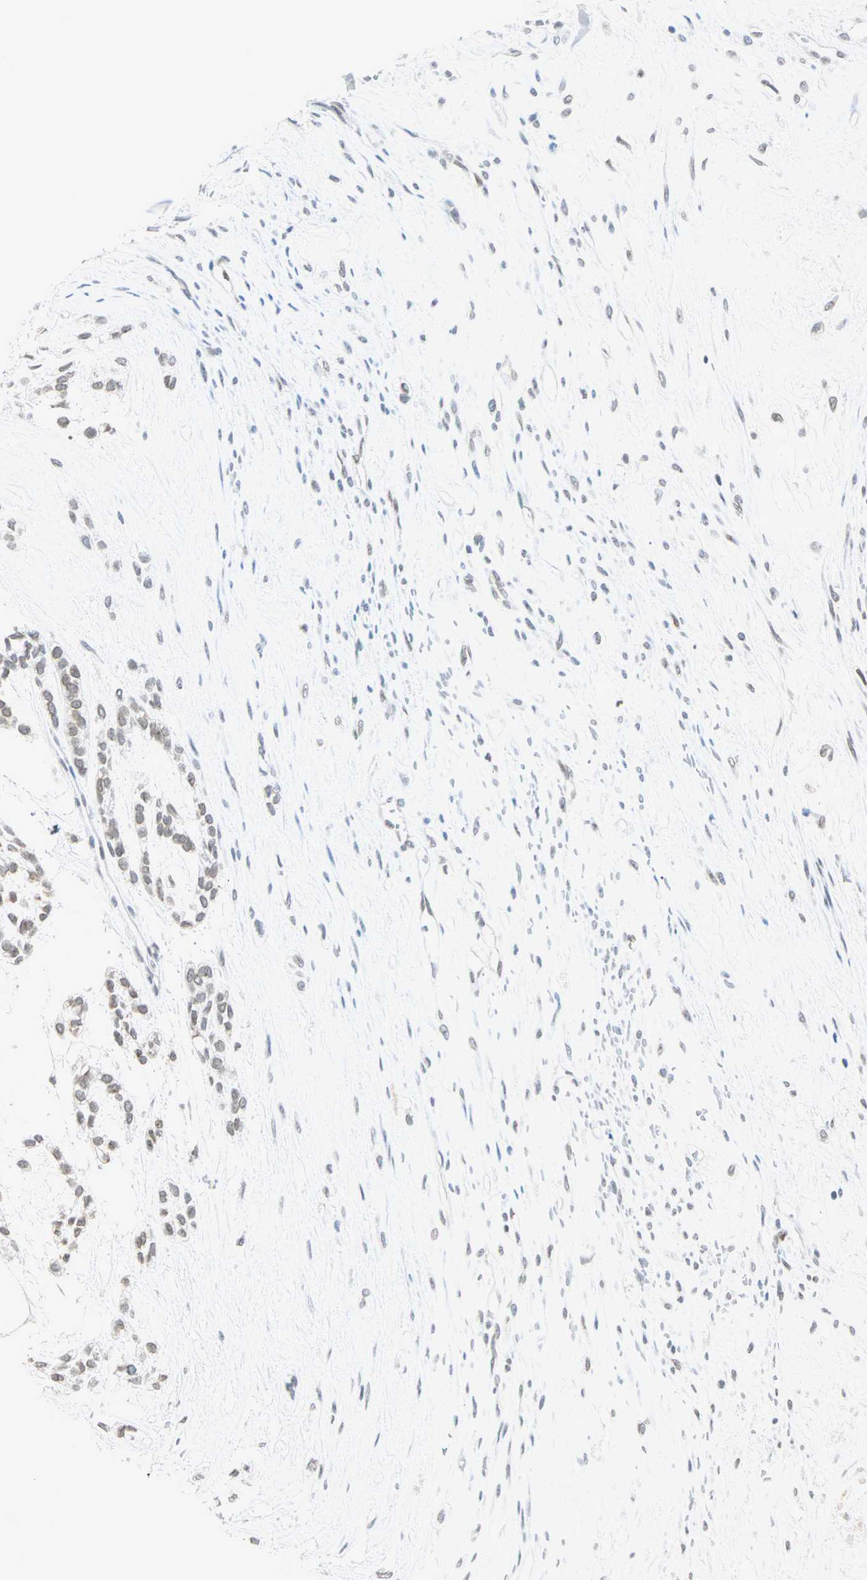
{"staining": {"intensity": "weak", "quantity": "25%-75%", "location": "cytoplasmic/membranous,nuclear"}, "tissue": "head and neck cancer", "cell_type": "Tumor cells", "image_type": "cancer", "snomed": [{"axis": "morphology", "description": "Adenocarcinoma, NOS"}, {"axis": "morphology", "description": "Adenoma, NOS"}, {"axis": "topography", "description": "Head-Neck"}], "caption": "A high-resolution micrograph shows immunohistochemistry (IHC) staining of head and neck cancer, which exhibits weak cytoplasmic/membranous and nuclear positivity in approximately 25%-75% of tumor cells.", "gene": "BCAN", "patient": {"sex": "female", "age": 55}}